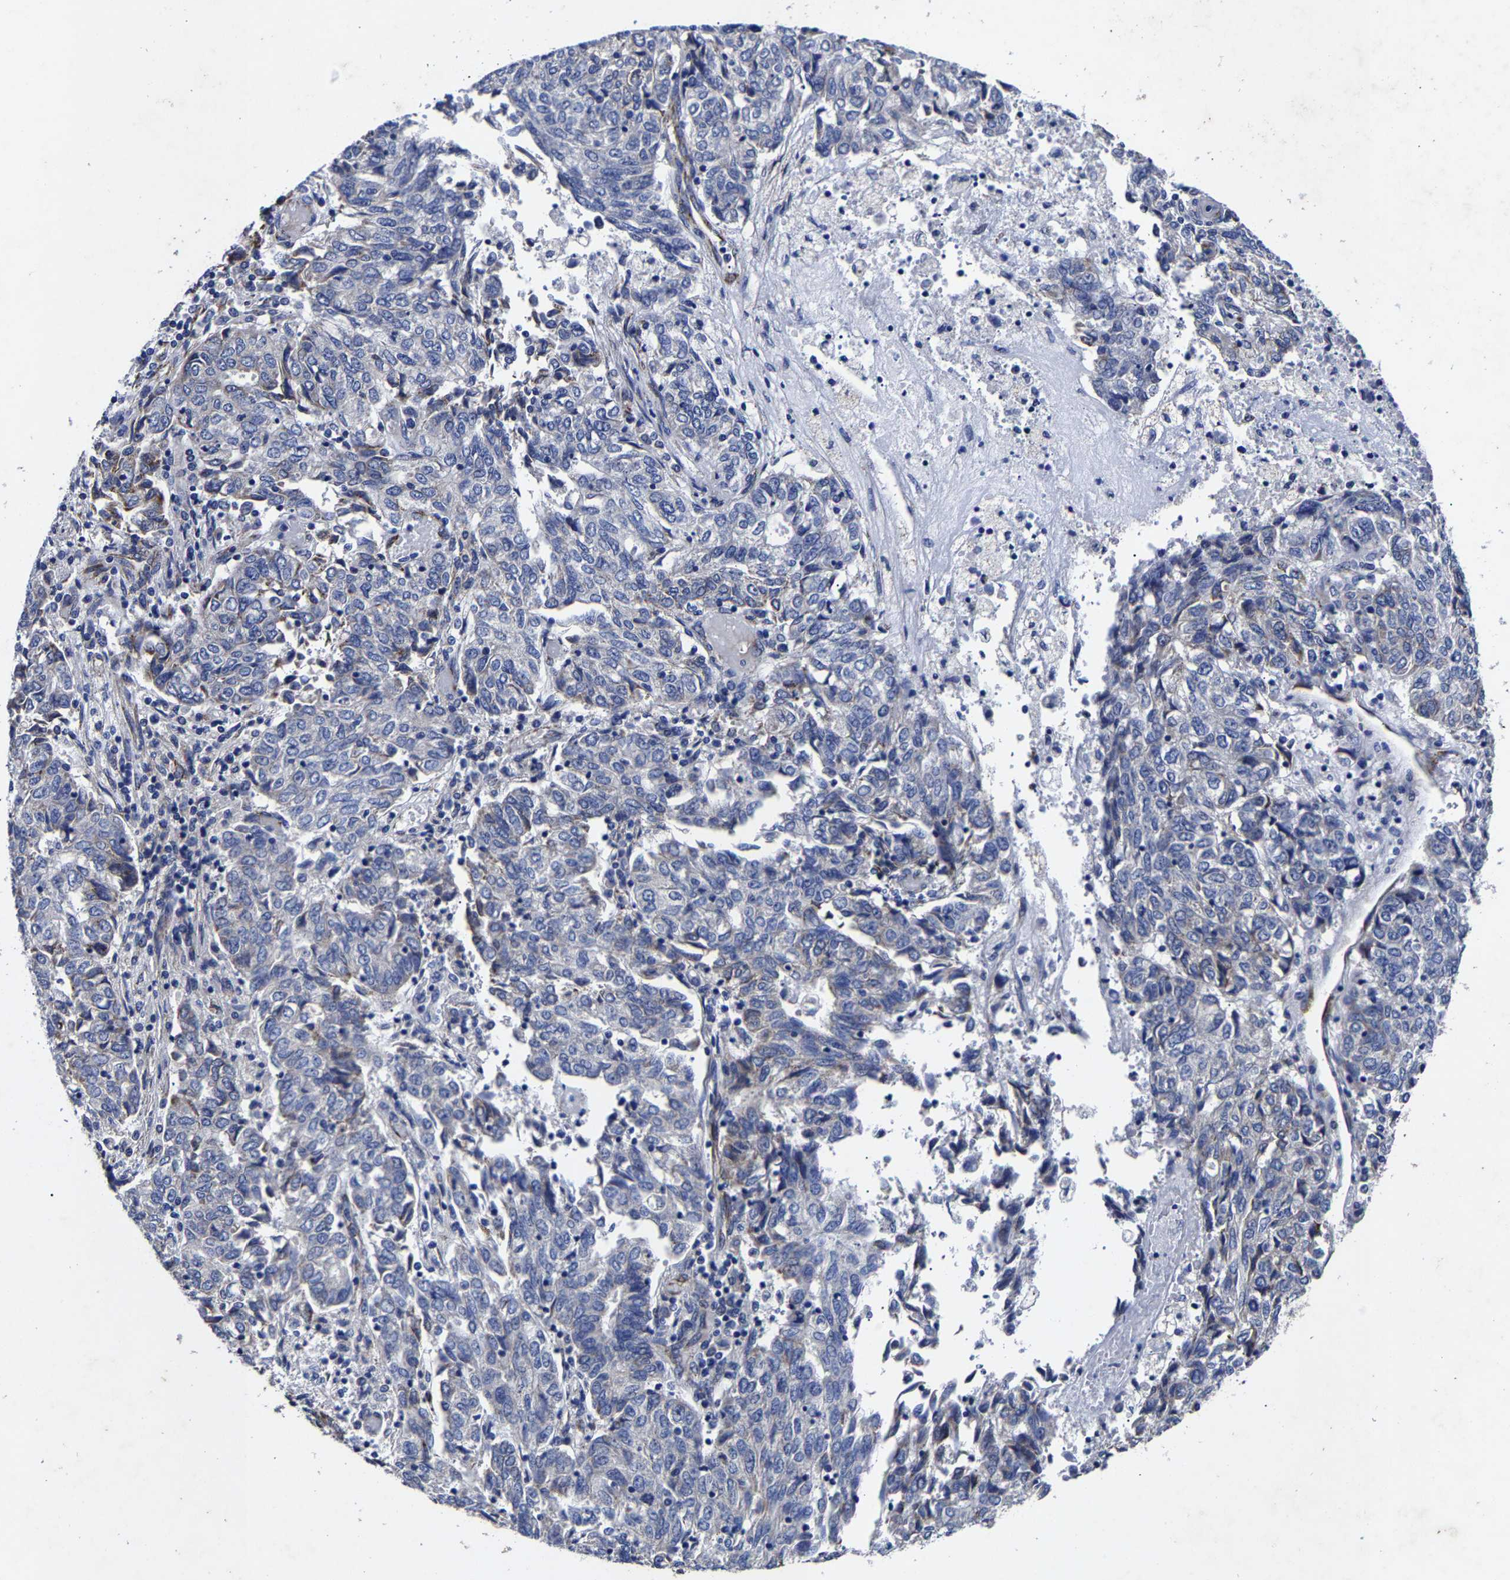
{"staining": {"intensity": "negative", "quantity": "none", "location": "none"}, "tissue": "endometrial cancer", "cell_type": "Tumor cells", "image_type": "cancer", "snomed": [{"axis": "morphology", "description": "Adenocarcinoma, NOS"}, {"axis": "topography", "description": "Endometrium"}], "caption": "This is a image of immunohistochemistry (IHC) staining of endometrial adenocarcinoma, which shows no positivity in tumor cells.", "gene": "AASS", "patient": {"sex": "female", "age": 80}}